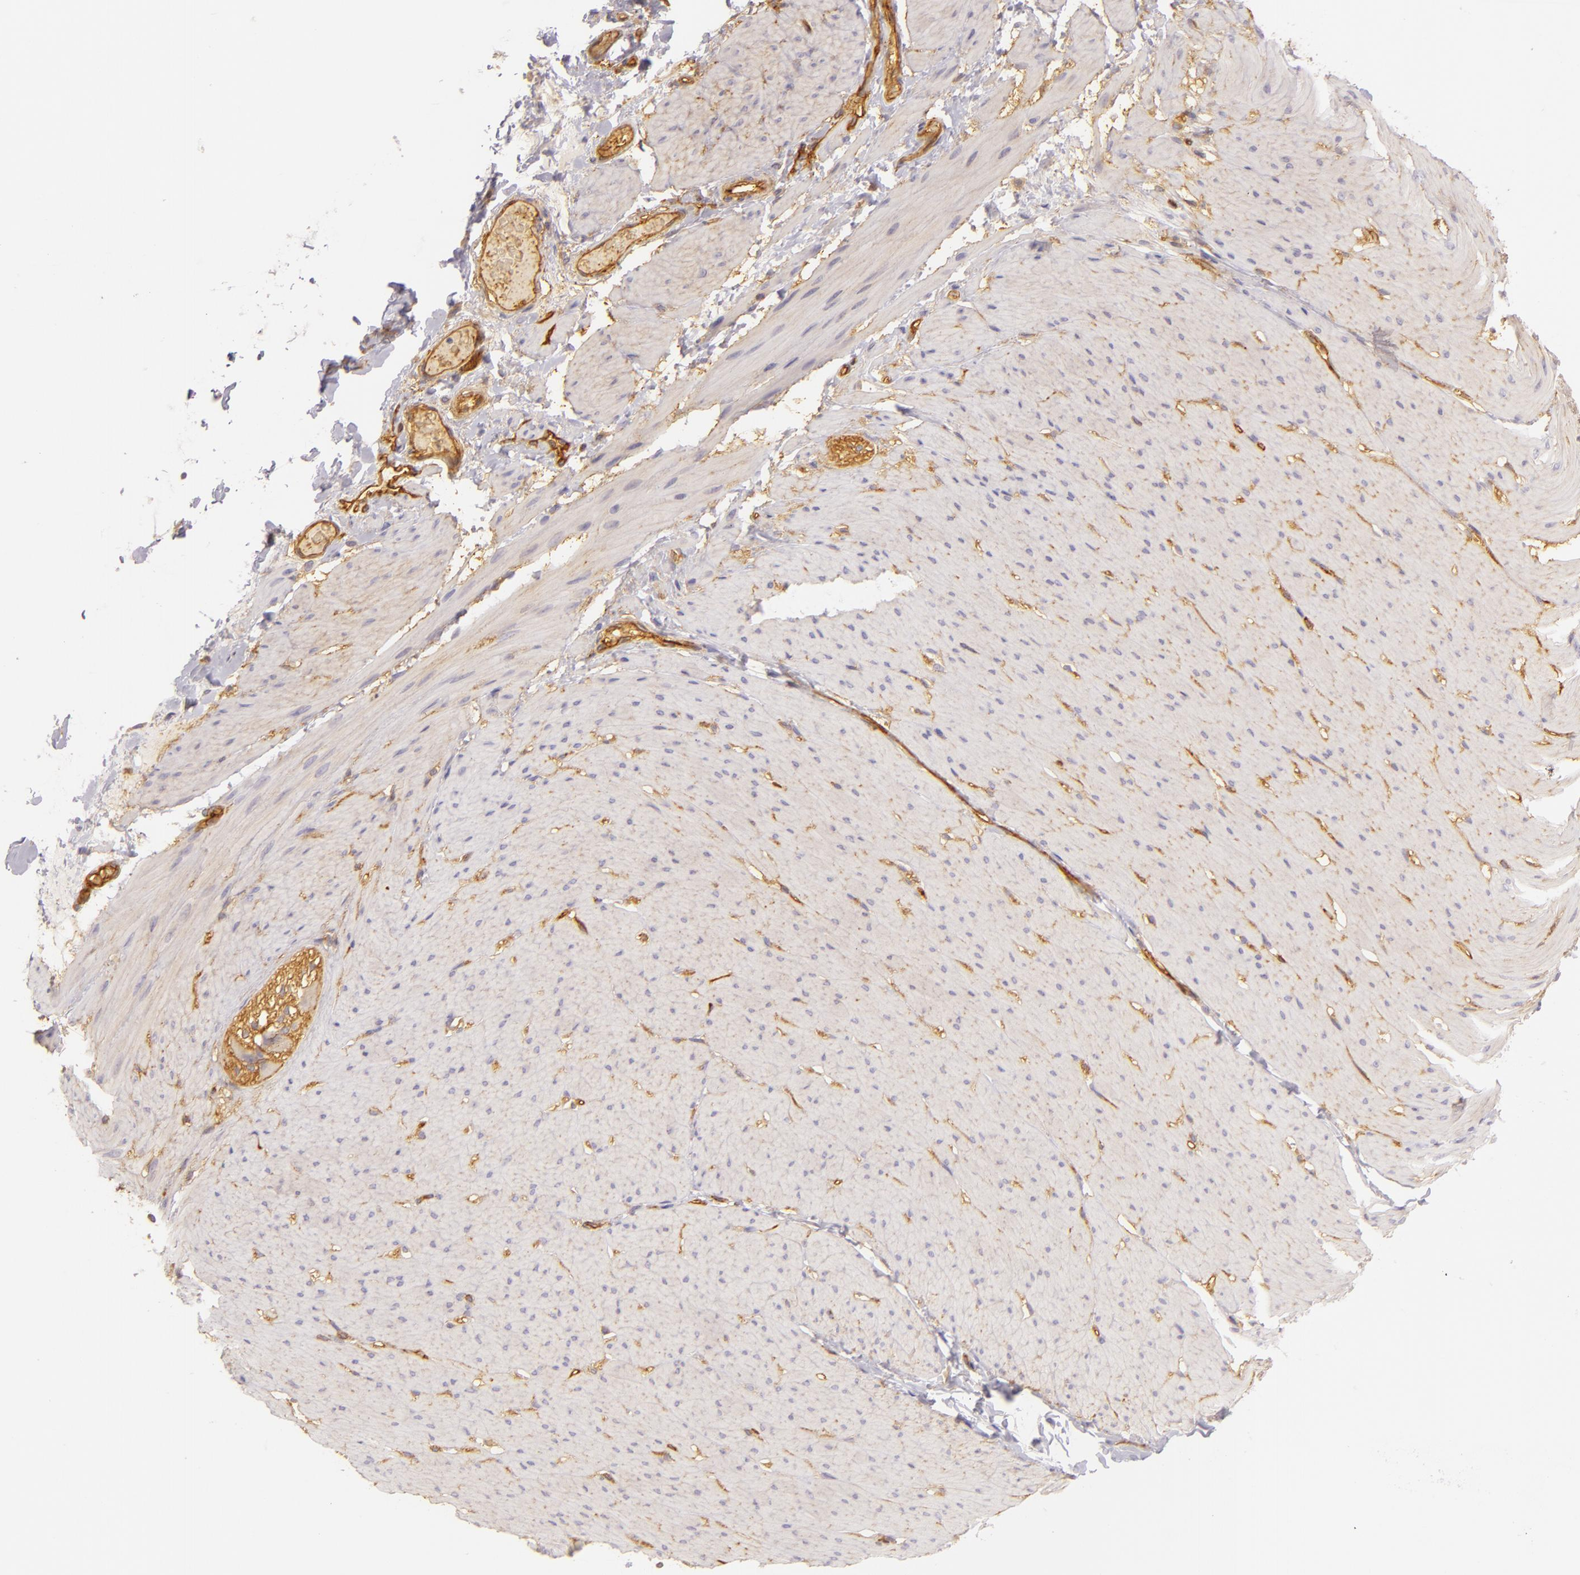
{"staining": {"intensity": "weak", "quantity": "25%-75%", "location": "cytoplasmic/membranous"}, "tissue": "smooth muscle", "cell_type": "Smooth muscle cells", "image_type": "normal", "snomed": [{"axis": "morphology", "description": "Normal tissue, NOS"}, {"axis": "topography", "description": "Smooth muscle"}, {"axis": "topography", "description": "Colon"}], "caption": "Immunohistochemical staining of benign smooth muscle displays low levels of weak cytoplasmic/membranous positivity in approximately 25%-75% of smooth muscle cells.", "gene": "CD59", "patient": {"sex": "male", "age": 67}}